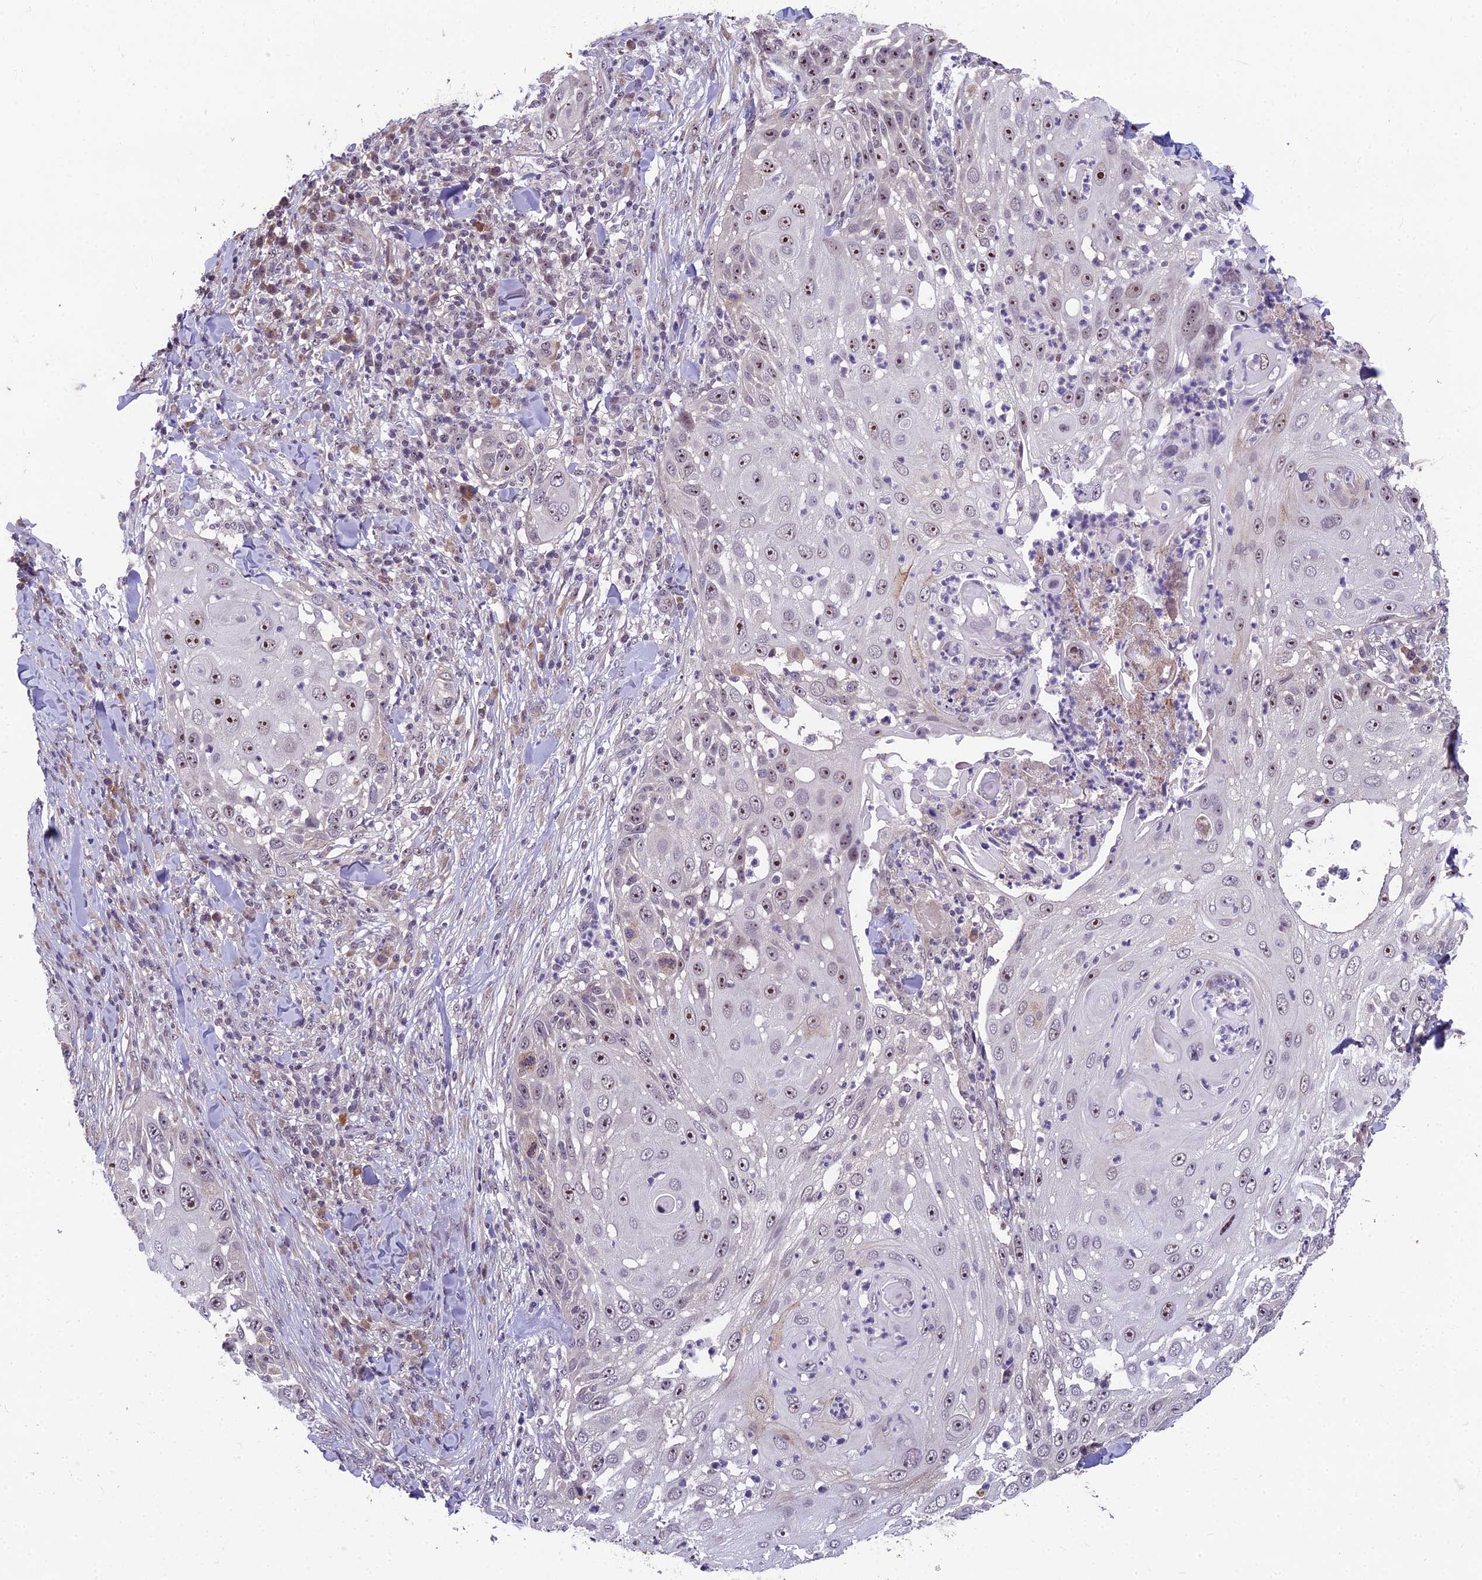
{"staining": {"intensity": "moderate", "quantity": ">75%", "location": "nuclear"}, "tissue": "skin cancer", "cell_type": "Tumor cells", "image_type": "cancer", "snomed": [{"axis": "morphology", "description": "Squamous cell carcinoma, NOS"}, {"axis": "topography", "description": "Skin"}], "caption": "This micrograph demonstrates immunohistochemistry (IHC) staining of human skin squamous cell carcinoma, with medium moderate nuclear positivity in about >75% of tumor cells.", "gene": "ZNF333", "patient": {"sex": "female", "age": 44}}